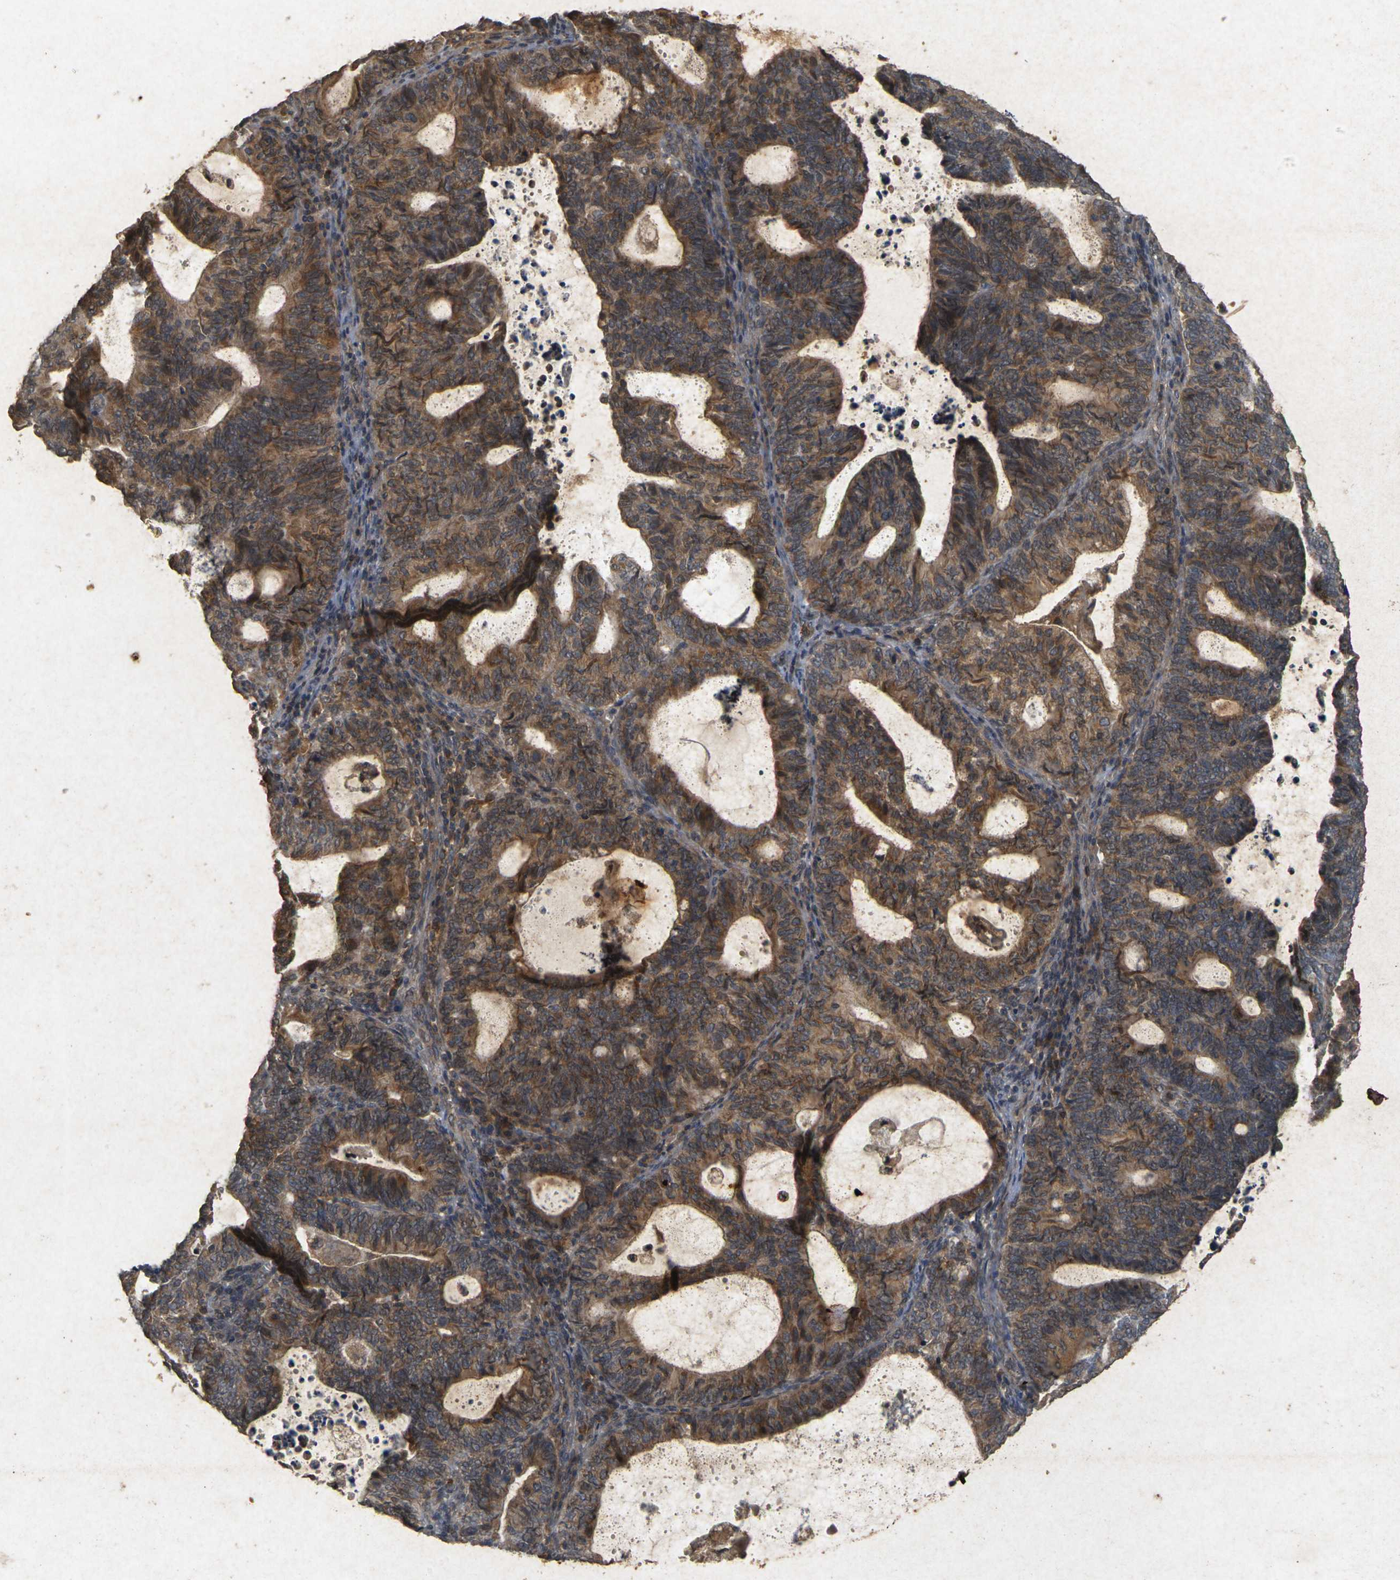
{"staining": {"intensity": "moderate", "quantity": ">75%", "location": "cytoplasmic/membranous"}, "tissue": "endometrial cancer", "cell_type": "Tumor cells", "image_type": "cancer", "snomed": [{"axis": "morphology", "description": "Adenocarcinoma, NOS"}, {"axis": "topography", "description": "Uterus"}], "caption": "Moderate cytoplasmic/membranous expression is appreciated in about >75% of tumor cells in endometrial cancer. (DAB IHC, brown staining for protein, blue staining for nuclei).", "gene": "ERN1", "patient": {"sex": "female", "age": 83}}